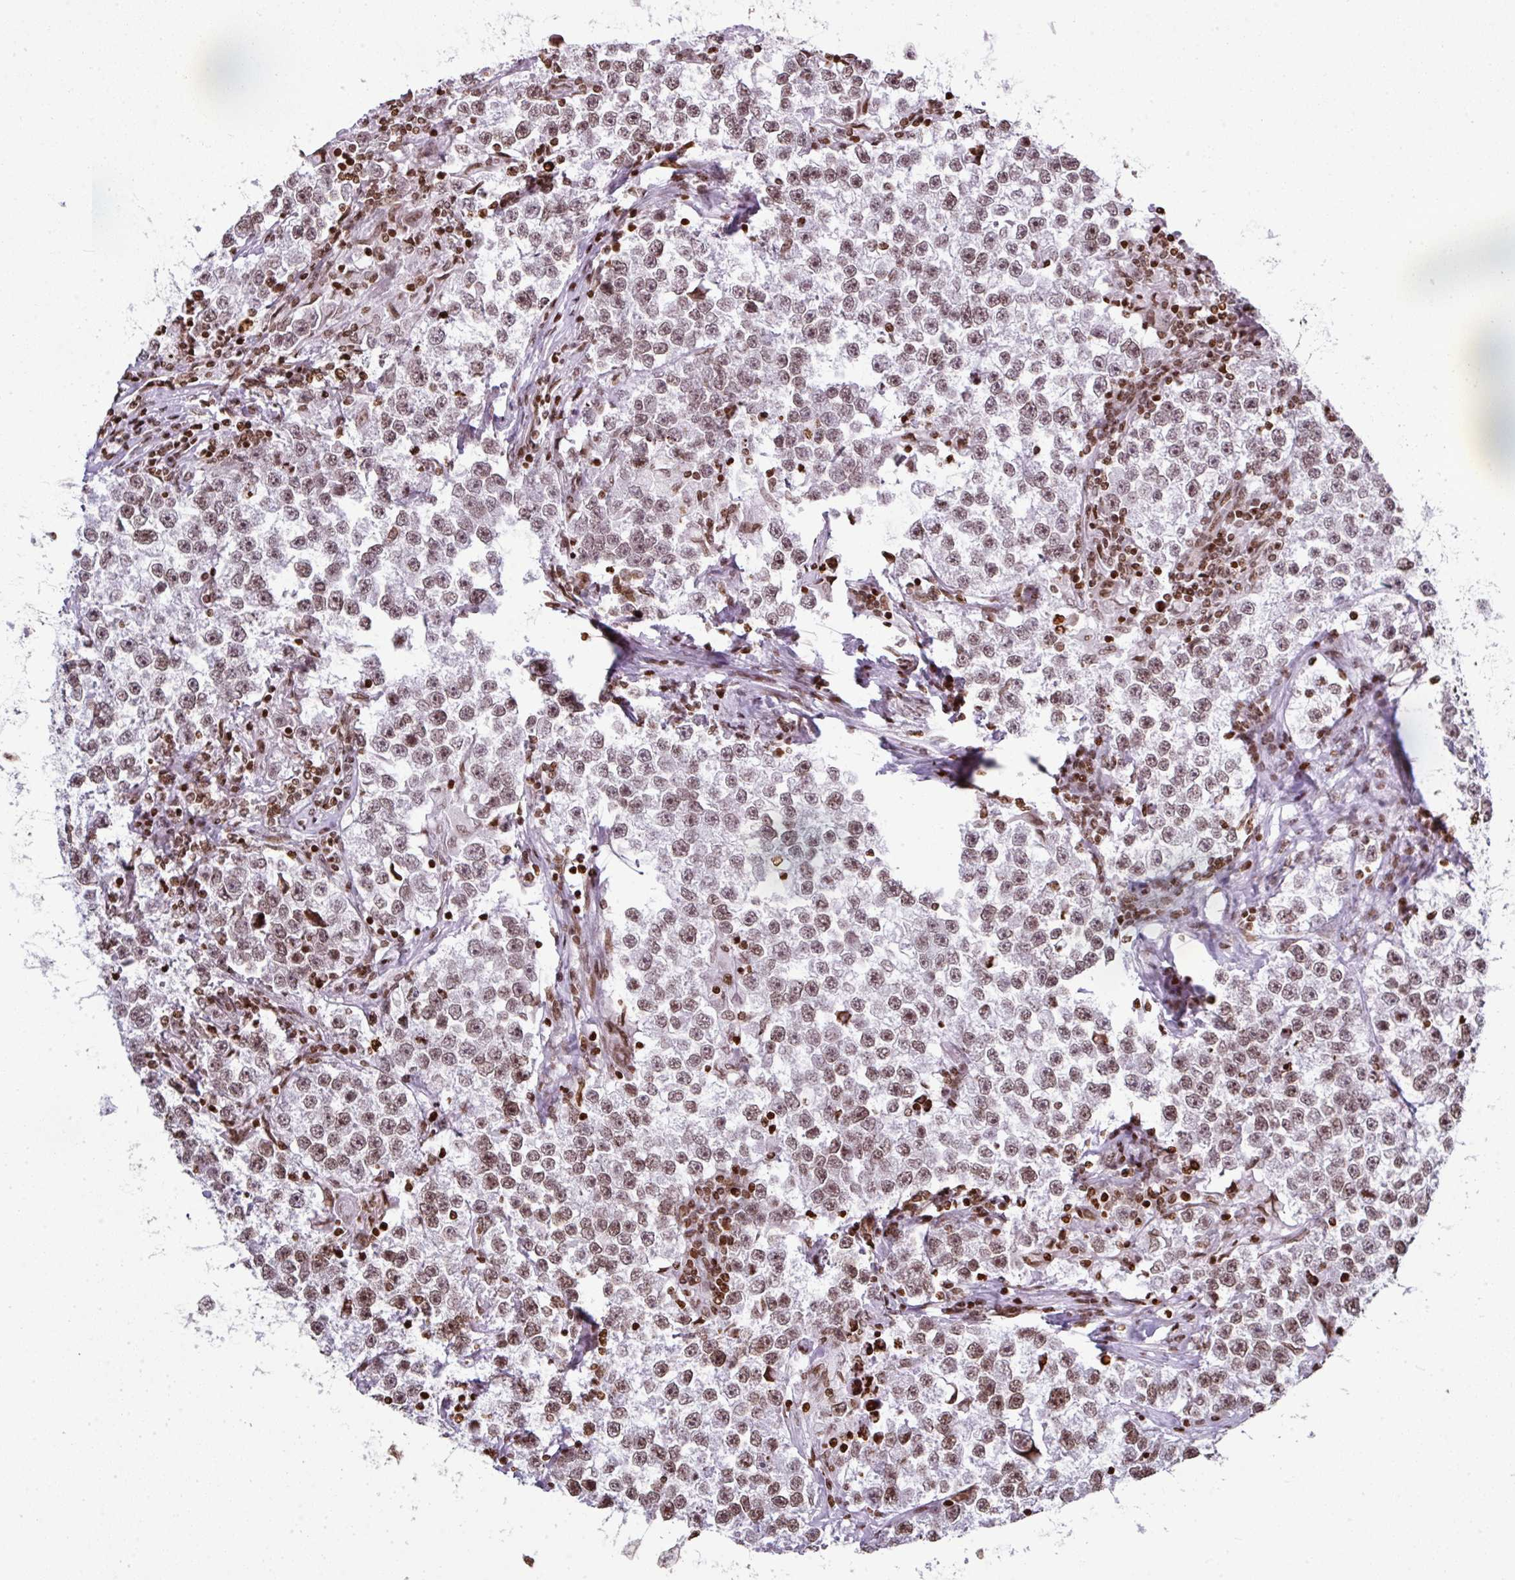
{"staining": {"intensity": "moderate", "quantity": ">75%", "location": "nuclear"}, "tissue": "testis cancer", "cell_type": "Tumor cells", "image_type": "cancer", "snomed": [{"axis": "morphology", "description": "Seminoma, NOS"}, {"axis": "topography", "description": "Testis"}], "caption": "Protein staining by immunohistochemistry (IHC) reveals moderate nuclear expression in about >75% of tumor cells in testis seminoma.", "gene": "RASL11A", "patient": {"sex": "male", "age": 46}}